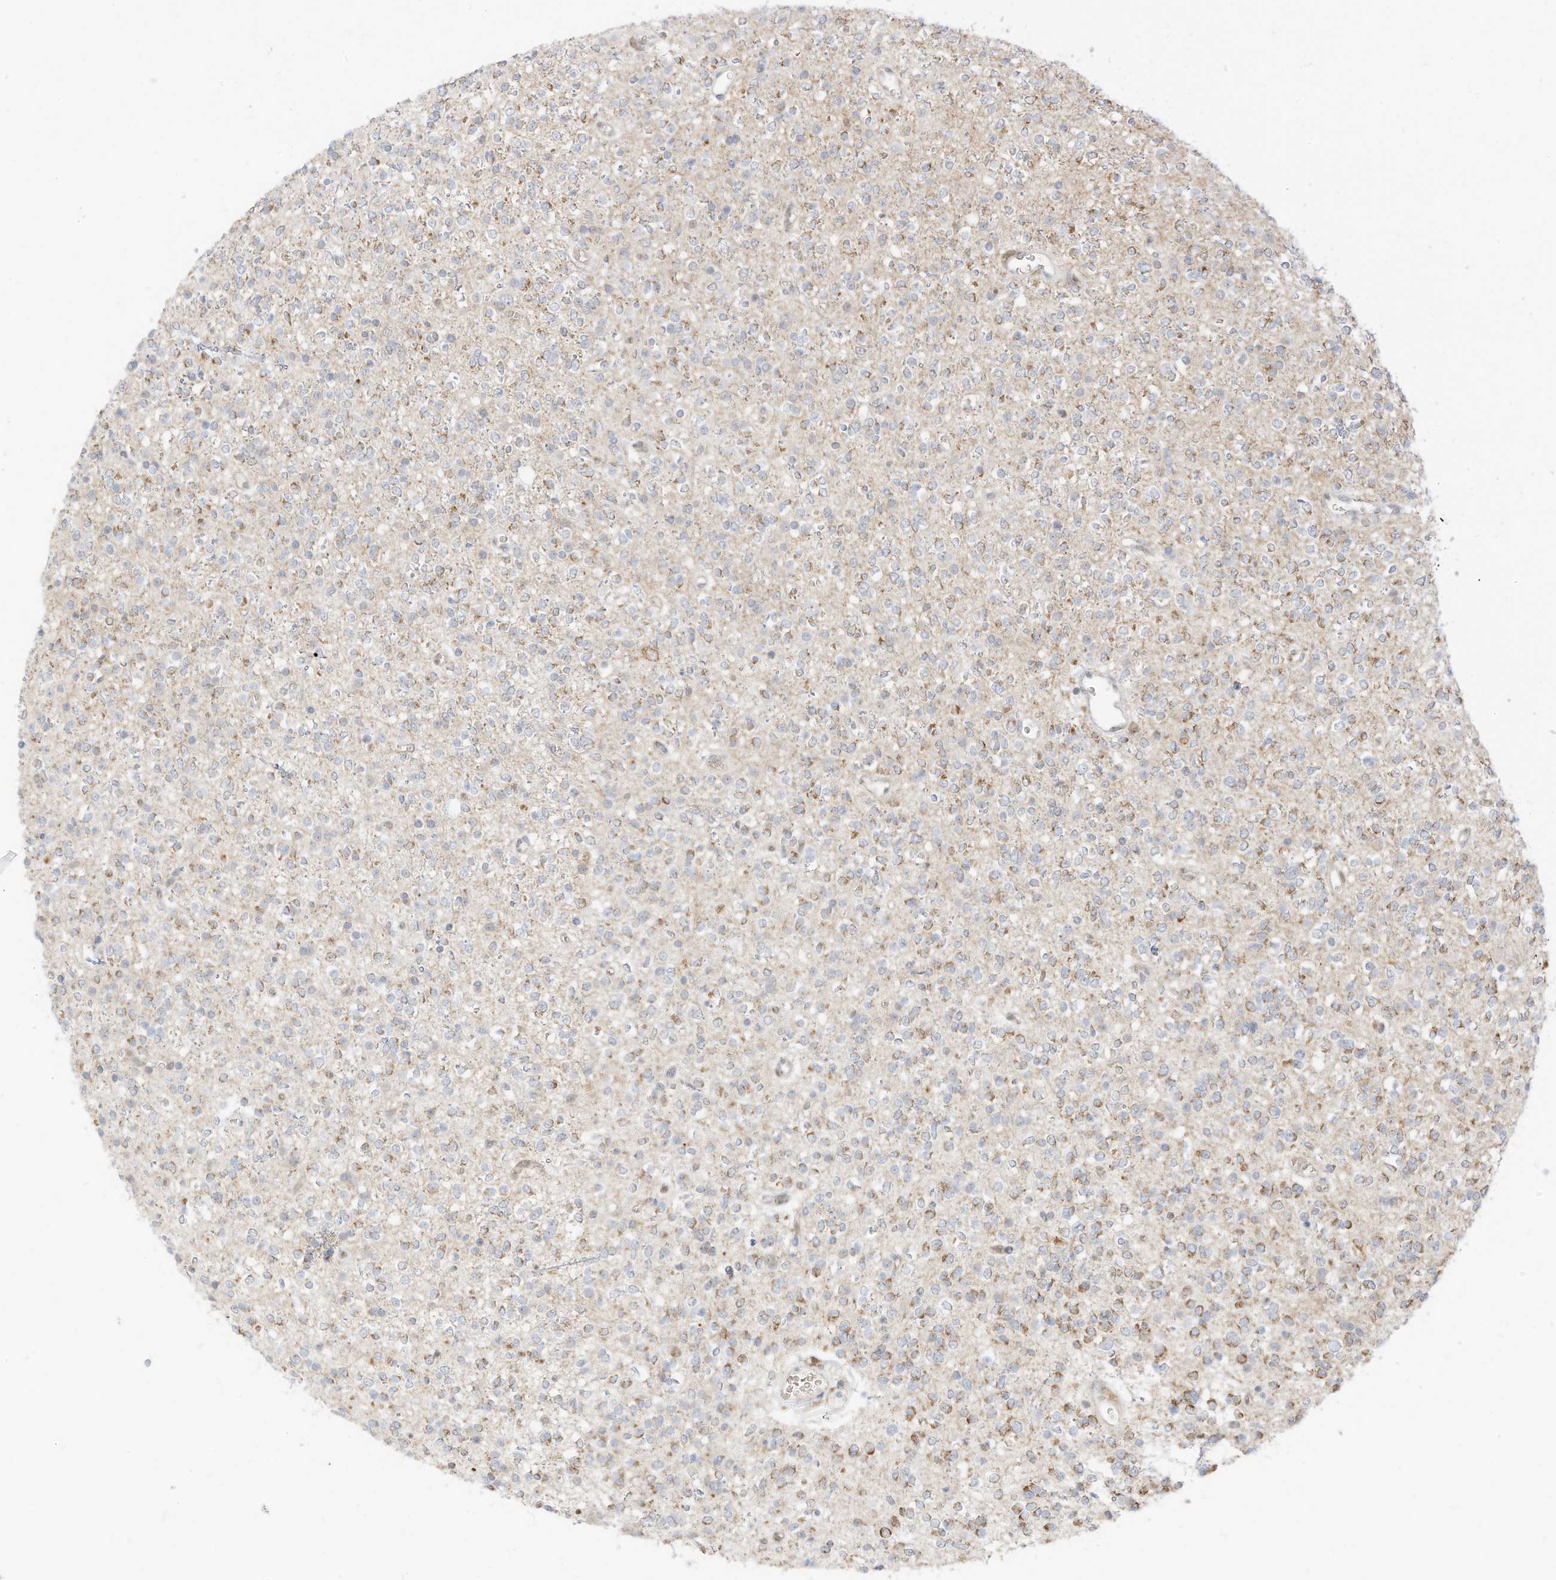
{"staining": {"intensity": "moderate", "quantity": "<25%", "location": "cytoplasmic/membranous"}, "tissue": "glioma", "cell_type": "Tumor cells", "image_type": "cancer", "snomed": [{"axis": "morphology", "description": "Glioma, malignant, High grade"}, {"axis": "topography", "description": "Brain"}], "caption": "Human glioma stained with a brown dye exhibits moderate cytoplasmic/membranous positive positivity in about <25% of tumor cells.", "gene": "MTUS2", "patient": {"sex": "male", "age": 34}}